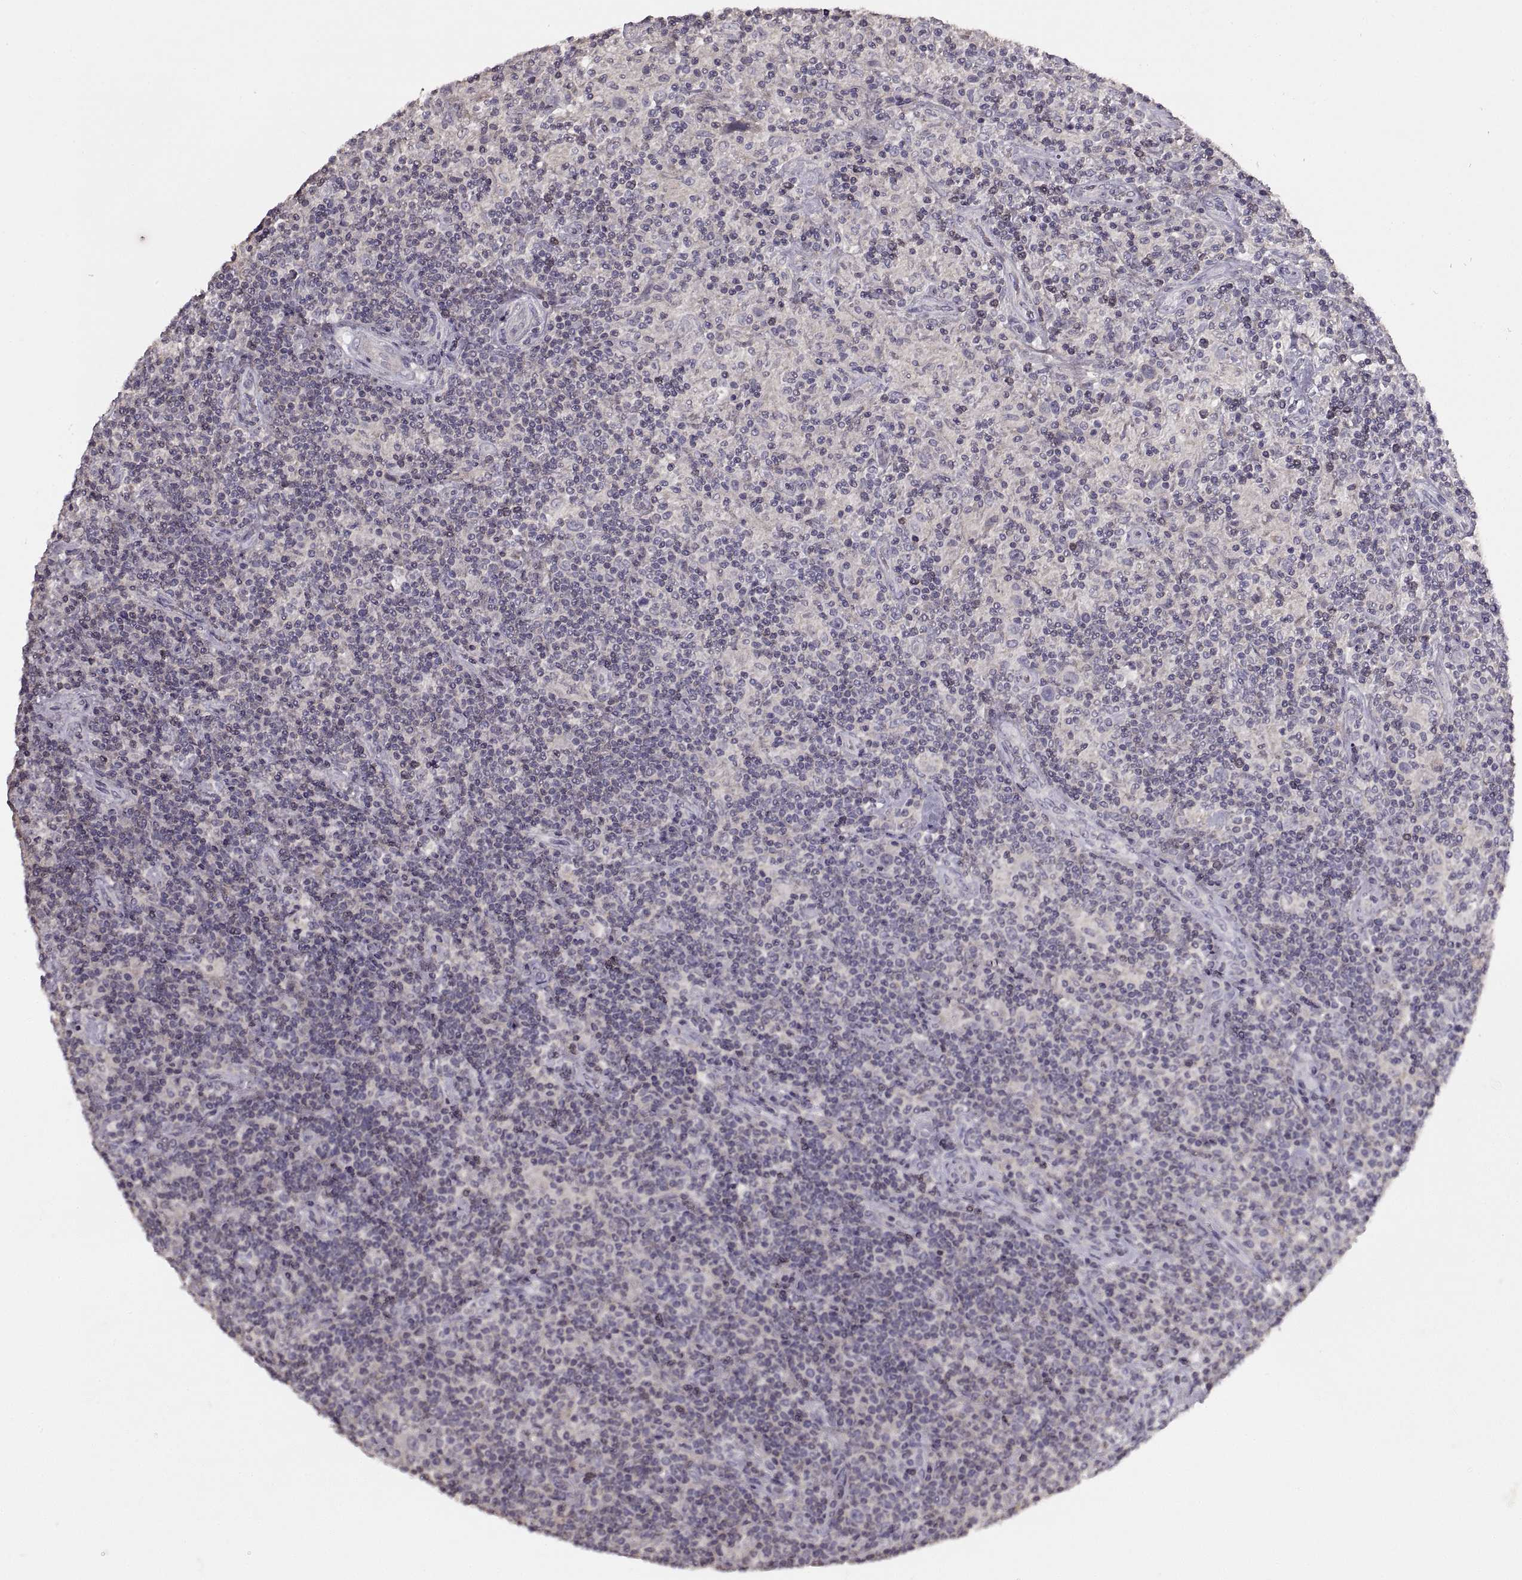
{"staining": {"intensity": "negative", "quantity": "none", "location": "none"}, "tissue": "lymphoma", "cell_type": "Tumor cells", "image_type": "cancer", "snomed": [{"axis": "morphology", "description": "Hodgkin's disease, NOS"}, {"axis": "topography", "description": "Lymph node"}], "caption": "Immunohistochemistry (IHC) micrograph of neoplastic tissue: Hodgkin's disease stained with DAB (3,3'-diaminobenzidine) displays no significant protein expression in tumor cells.", "gene": "ADAM11", "patient": {"sex": "male", "age": 70}}